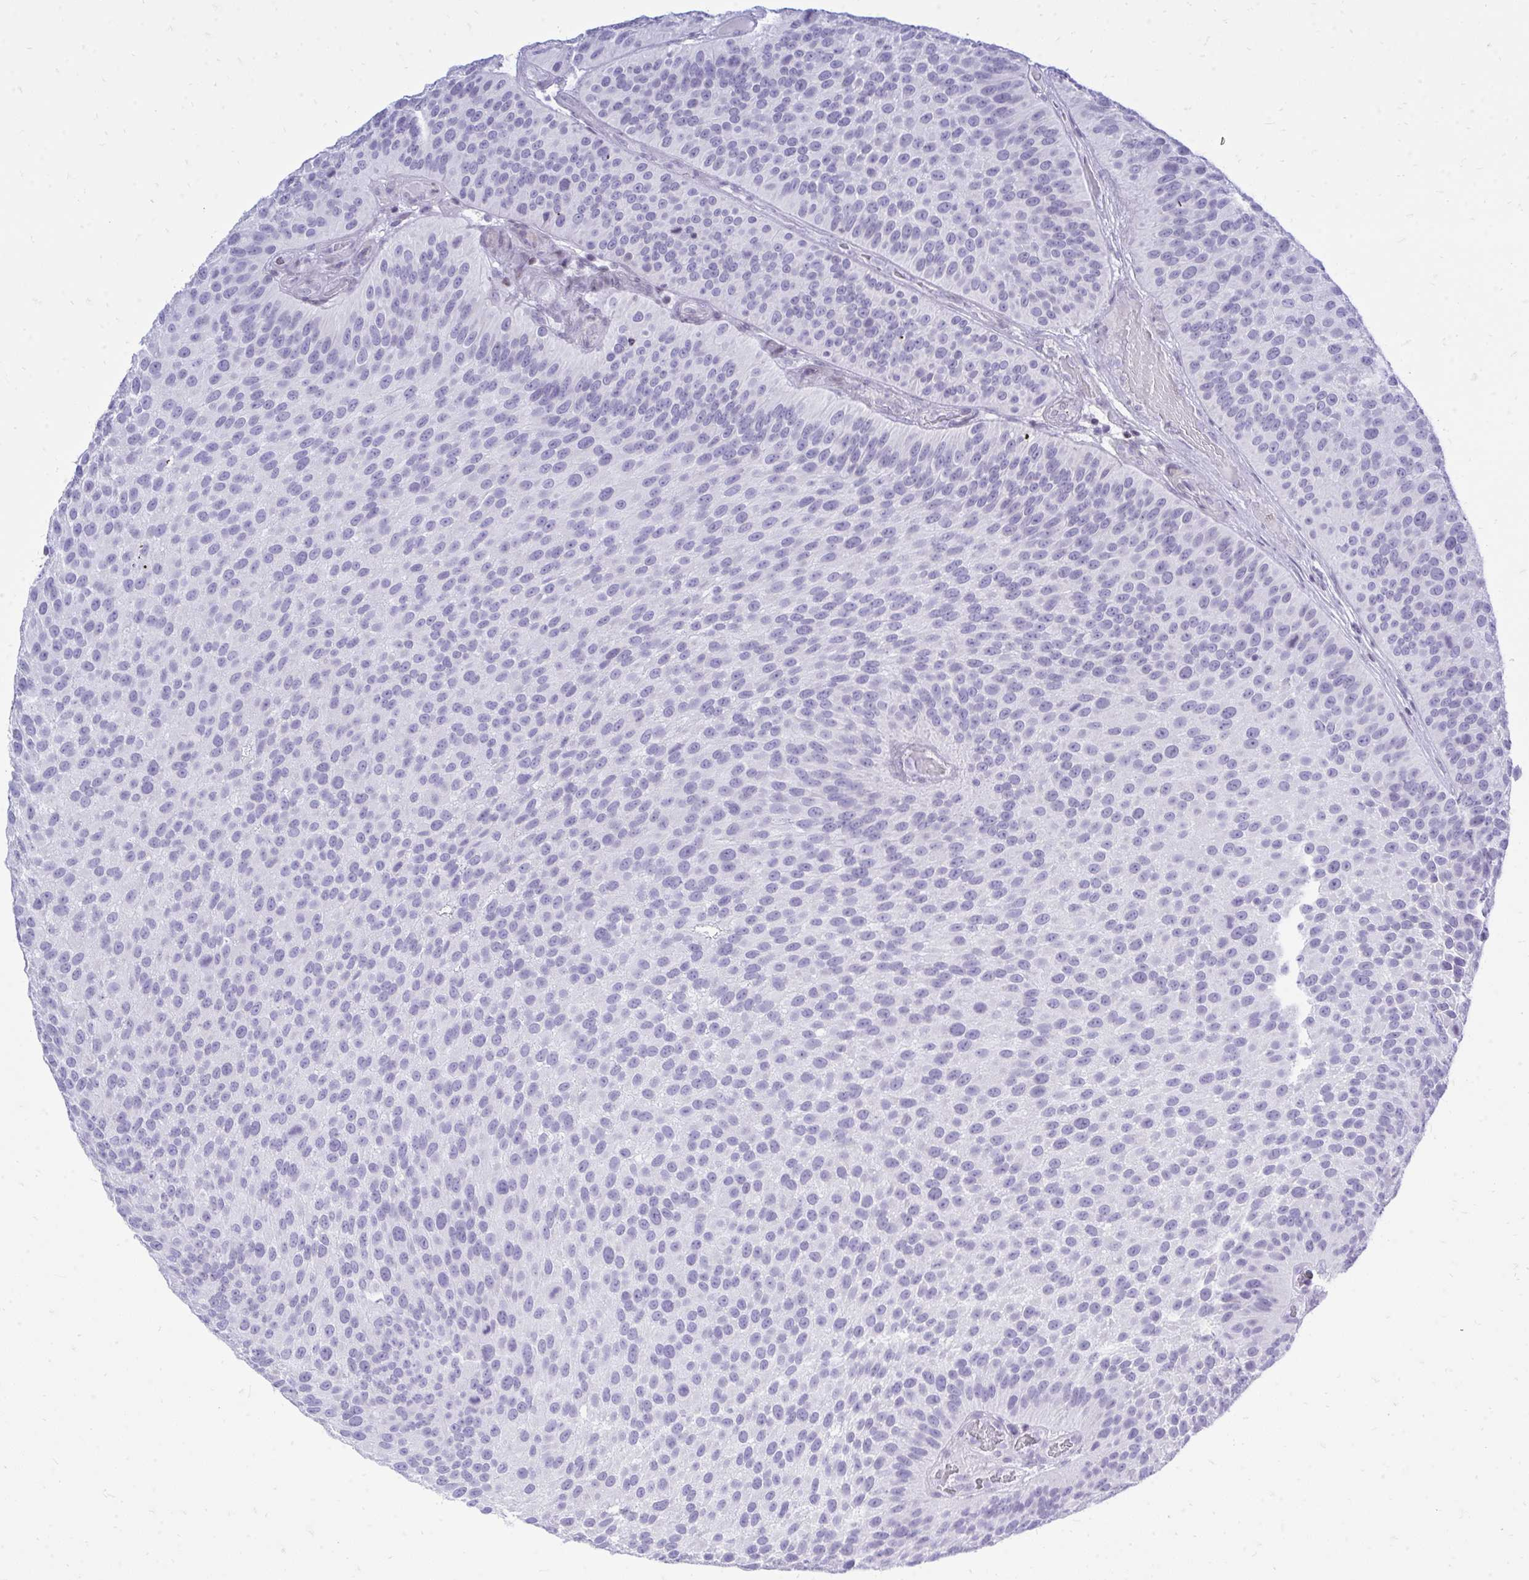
{"staining": {"intensity": "negative", "quantity": "none", "location": "none"}, "tissue": "urothelial cancer", "cell_type": "Tumor cells", "image_type": "cancer", "snomed": [{"axis": "morphology", "description": "Urothelial carcinoma, Low grade"}, {"axis": "topography", "description": "Urinary bladder"}], "caption": "The histopathology image reveals no significant staining in tumor cells of urothelial carcinoma (low-grade).", "gene": "GABRA1", "patient": {"sex": "male", "age": 76}}